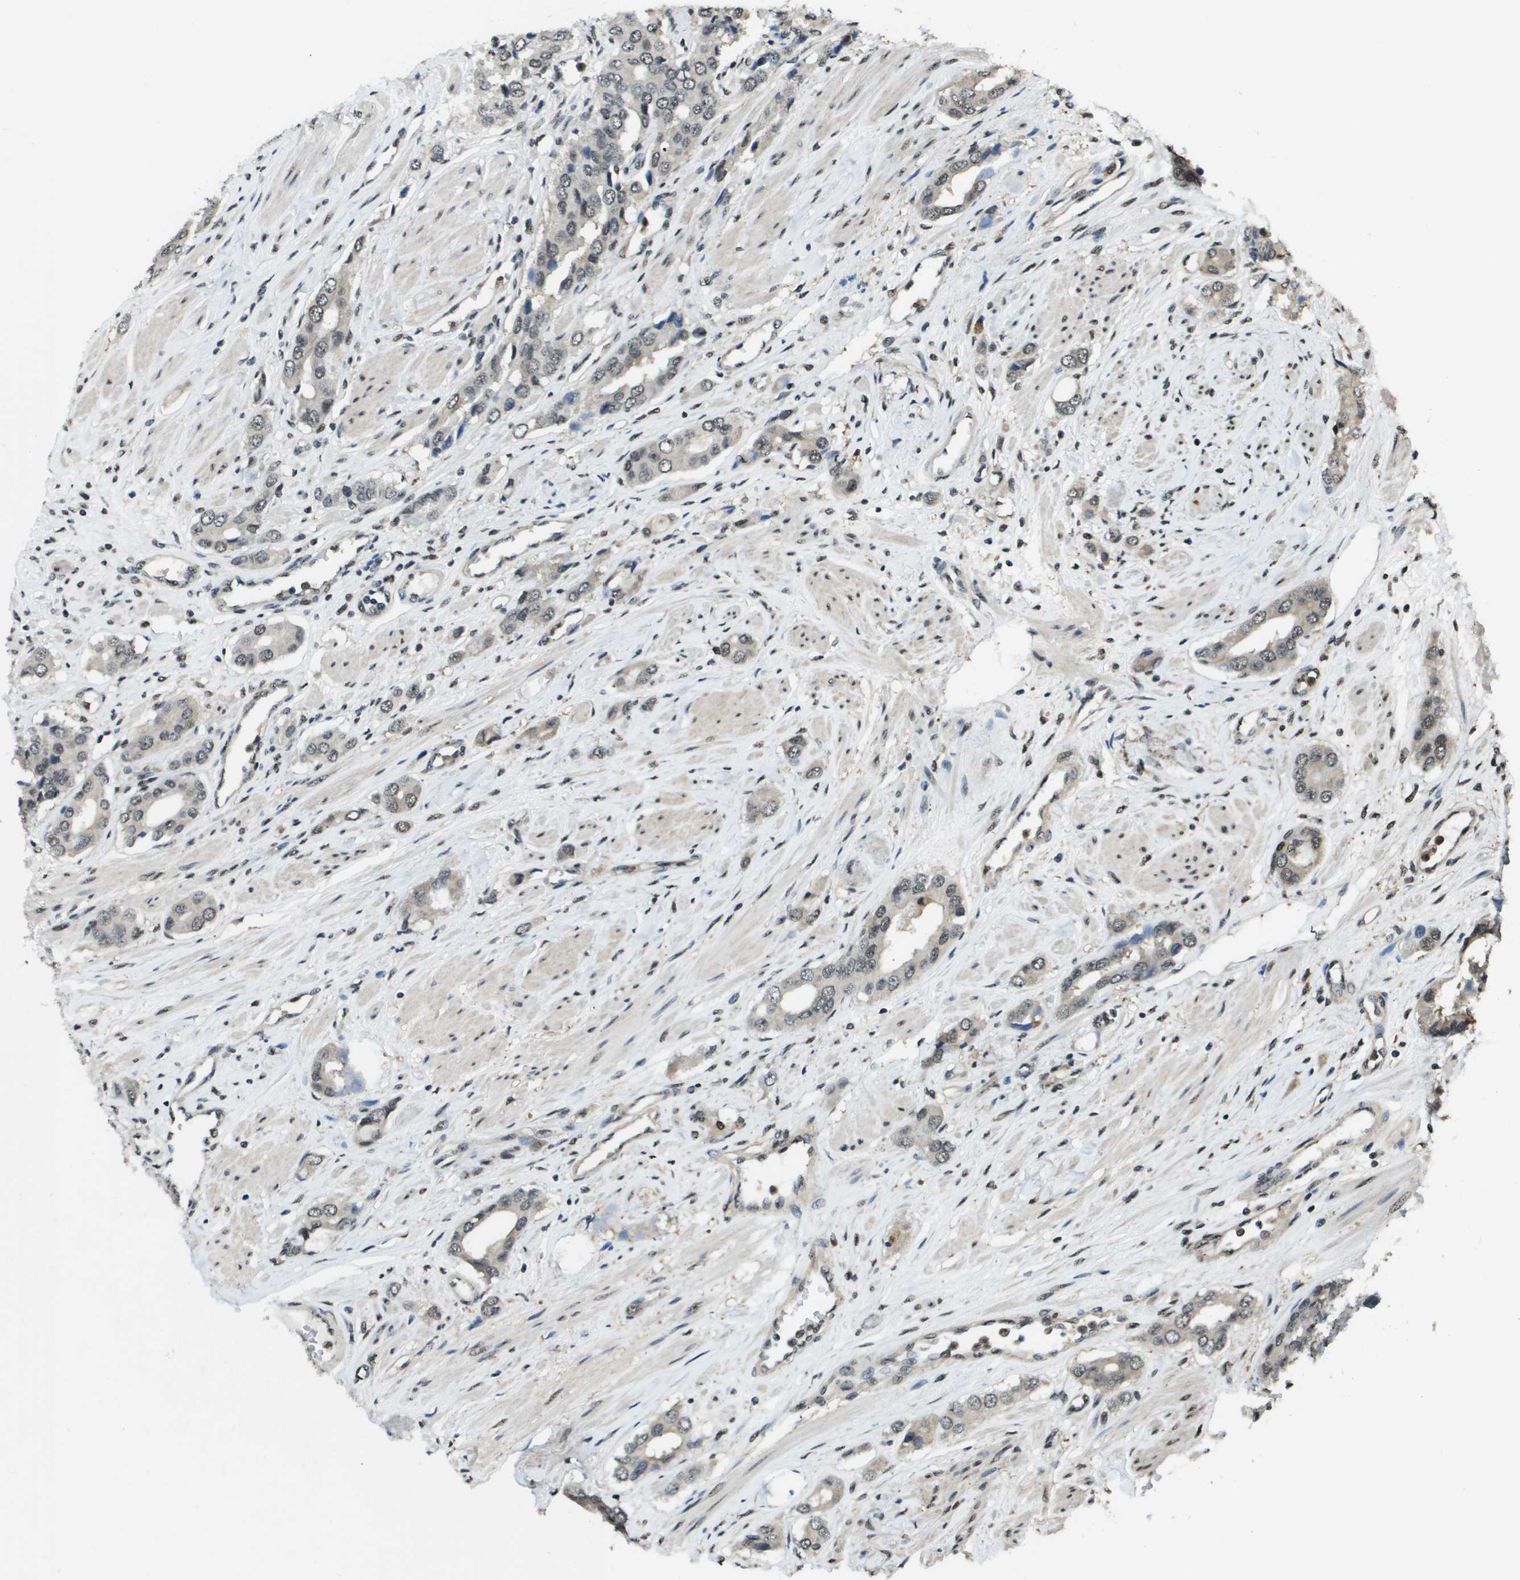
{"staining": {"intensity": "weak", "quantity": "<25%", "location": "nuclear"}, "tissue": "prostate cancer", "cell_type": "Tumor cells", "image_type": "cancer", "snomed": [{"axis": "morphology", "description": "Adenocarcinoma, High grade"}, {"axis": "topography", "description": "Prostate"}], "caption": "An immunohistochemistry histopathology image of adenocarcinoma (high-grade) (prostate) is shown. There is no staining in tumor cells of adenocarcinoma (high-grade) (prostate).", "gene": "SP100", "patient": {"sex": "male", "age": 52}}